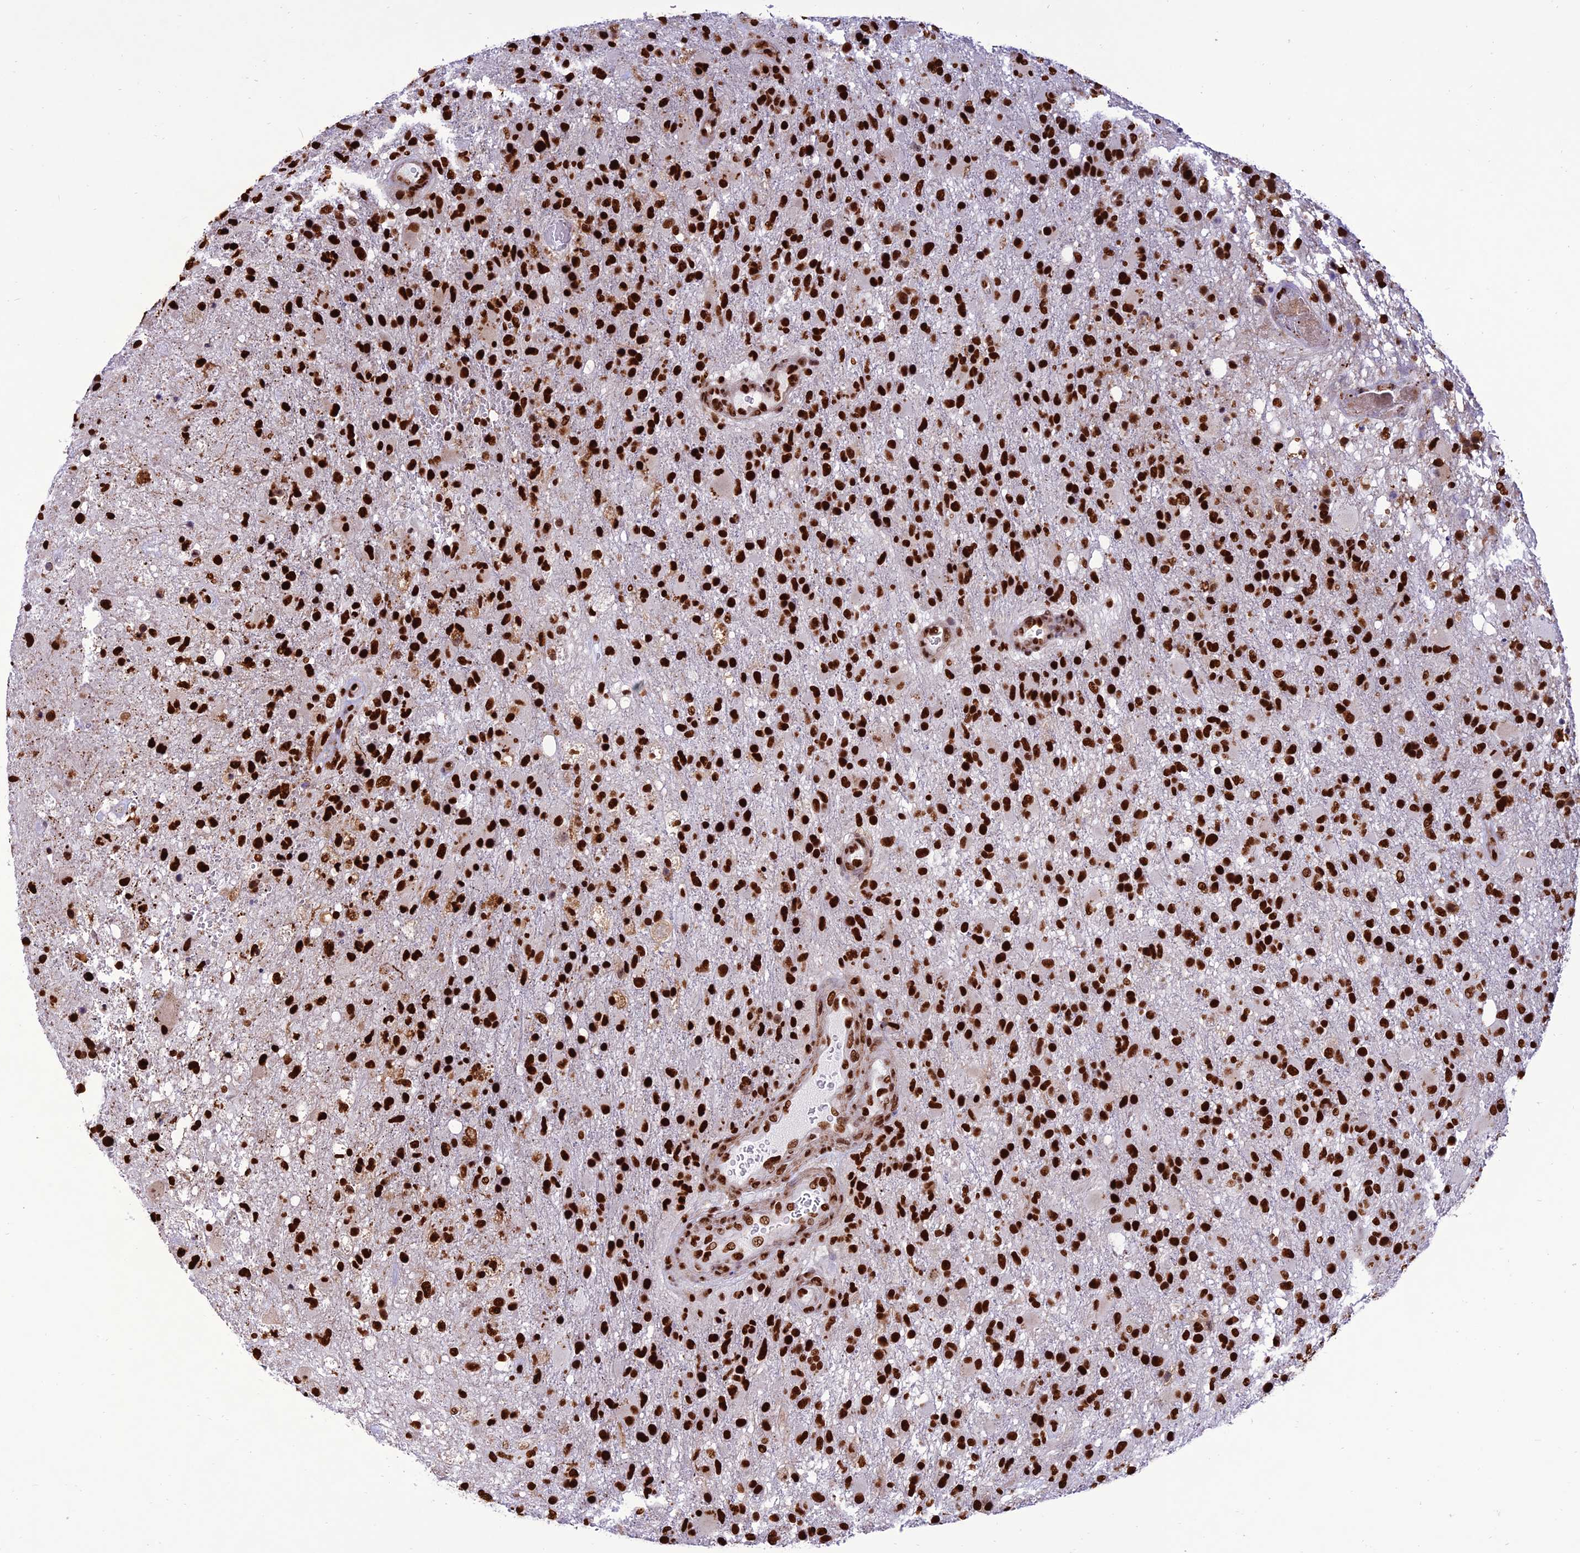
{"staining": {"intensity": "strong", "quantity": ">75%", "location": "nuclear"}, "tissue": "glioma", "cell_type": "Tumor cells", "image_type": "cancer", "snomed": [{"axis": "morphology", "description": "Glioma, malignant, High grade"}, {"axis": "topography", "description": "Brain"}], "caption": "The immunohistochemical stain labels strong nuclear positivity in tumor cells of glioma tissue.", "gene": "INO80E", "patient": {"sex": "female", "age": 74}}